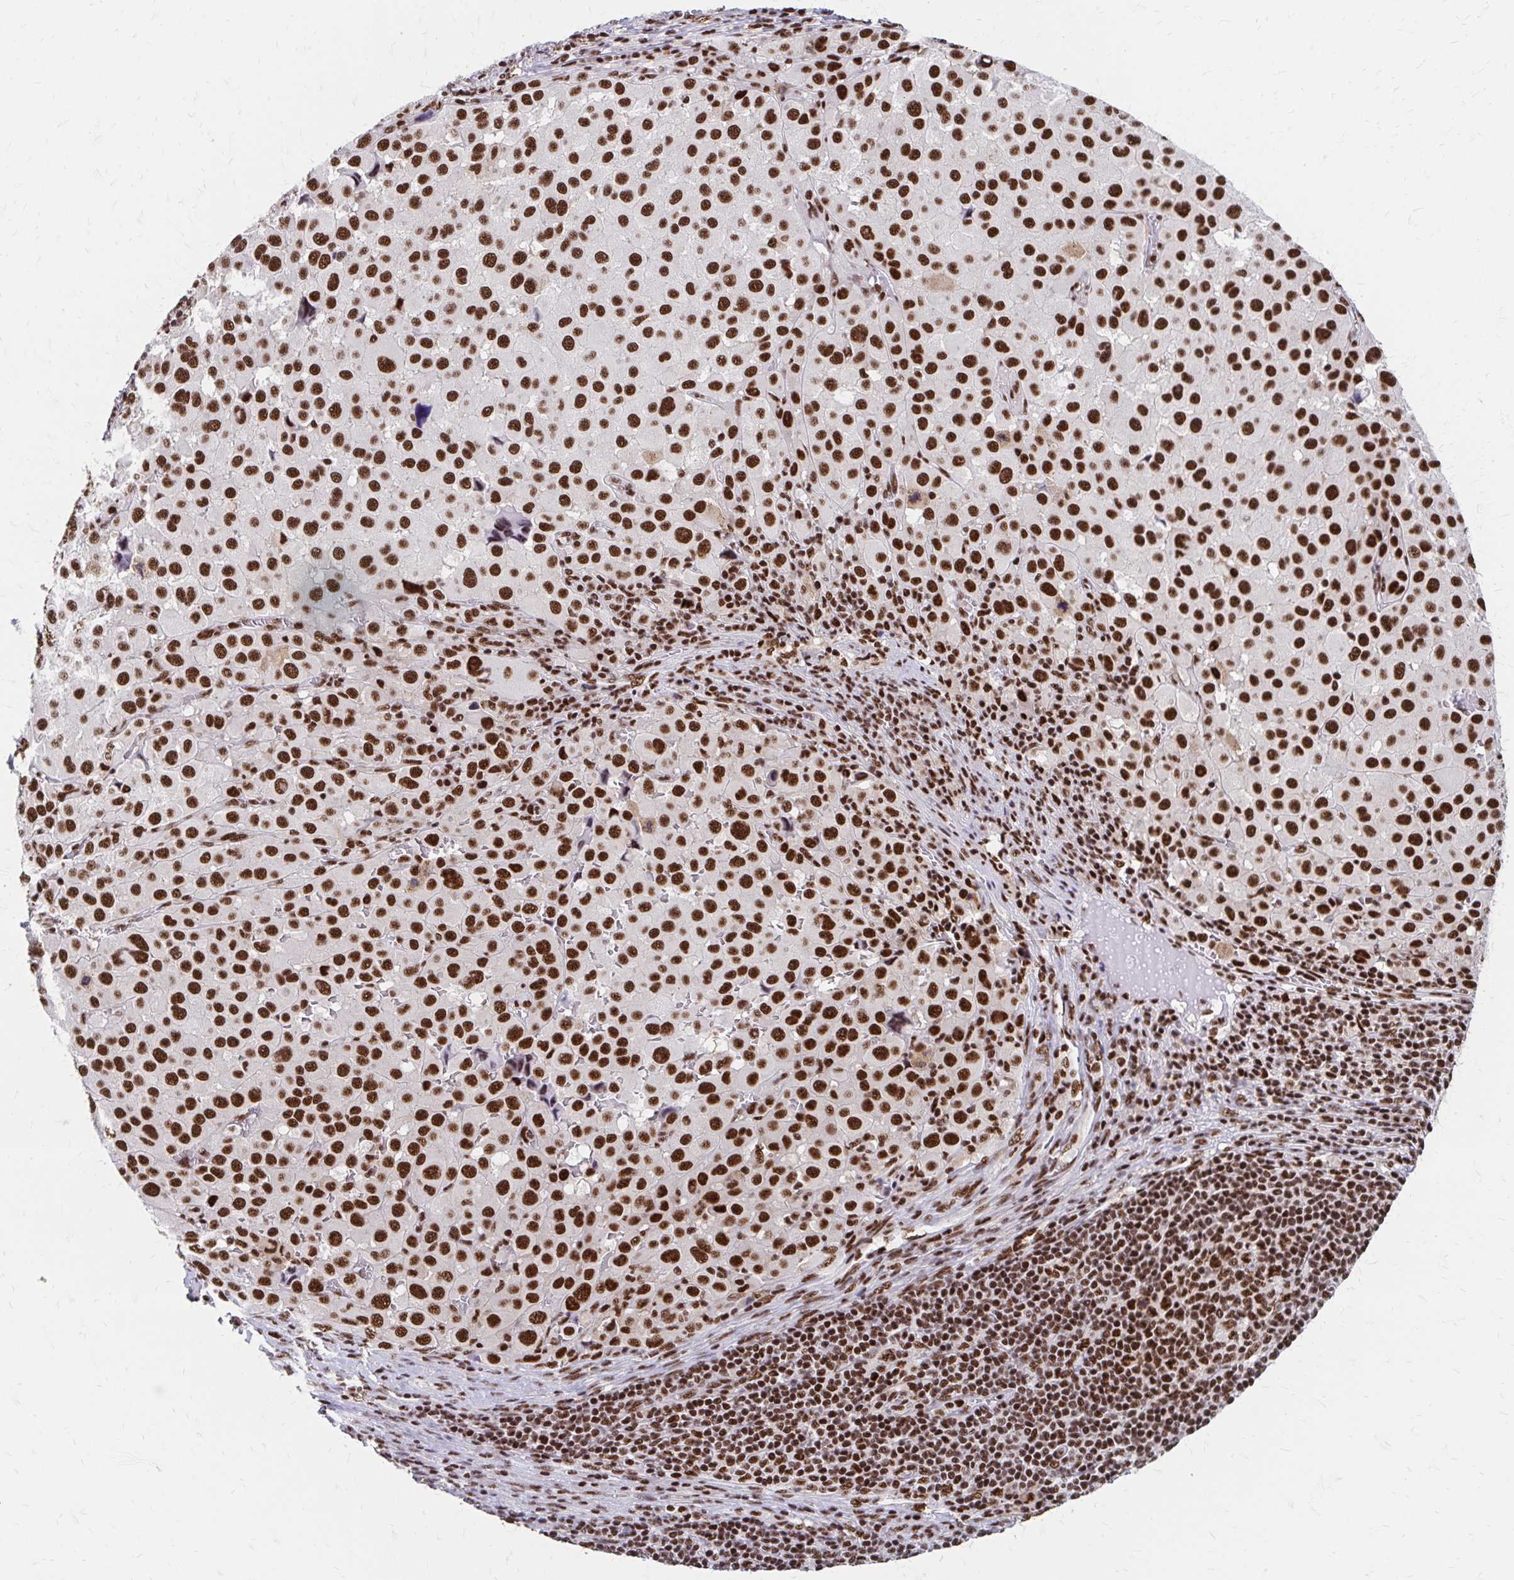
{"staining": {"intensity": "strong", "quantity": ">75%", "location": "nuclear"}, "tissue": "melanoma", "cell_type": "Tumor cells", "image_type": "cancer", "snomed": [{"axis": "morphology", "description": "Malignant melanoma, Metastatic site"}, {"axis": "topography", "description": "Lymph node"}], "caption": "Immunohistochemistry (IHC) image of neoplastic tissue: melanoma stained using immunohistochemistry (IHC) reveals high levels of strong protein expression localized specifically in the nuclear of tumor cells, appearing as a nuclear brown color.", "gene": "CNKSR3", "patient": {"sex": "female", "age": 65}}